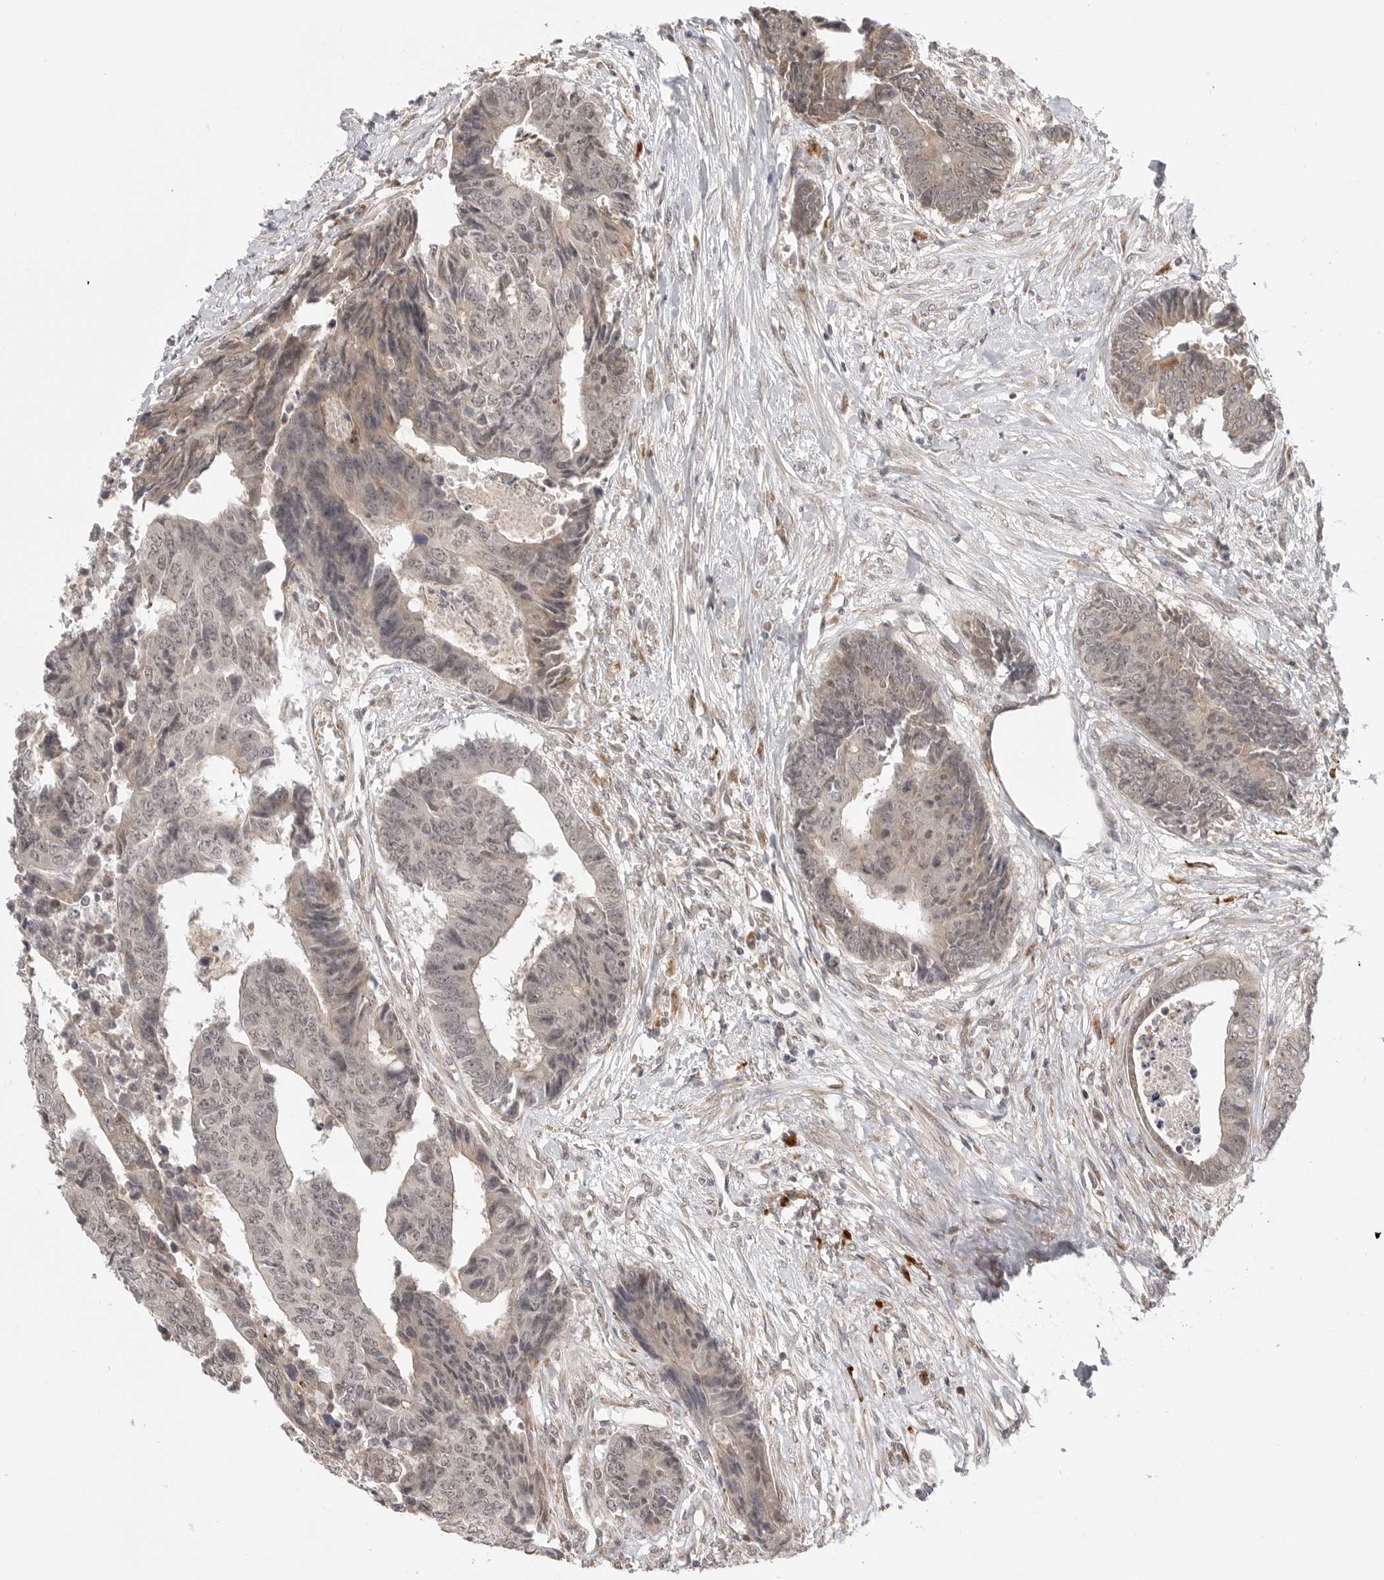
{"staining": {"intensity": "weak", "quantity": "25%-75%", "location": "nuclear"}, "tissue": "colorectal cancer", "cell_type": "Tumor cells", "image_type": "cancer", "snomed": [{"axis": "morphology", "description": "Adenocarcinoma, NOS"}, {"axis": "topography", "description": "Rectum"}], "caption": "Tumor cells demonstrate weak nuclear expression in approximately 25%-75% of cells in colorectal cancer (adenocarcinoma). The protein is shown in brown color, while the nuclei are stained blue.", "gene": "KALRN", "patient": {"sex": "male", "age": 84}}